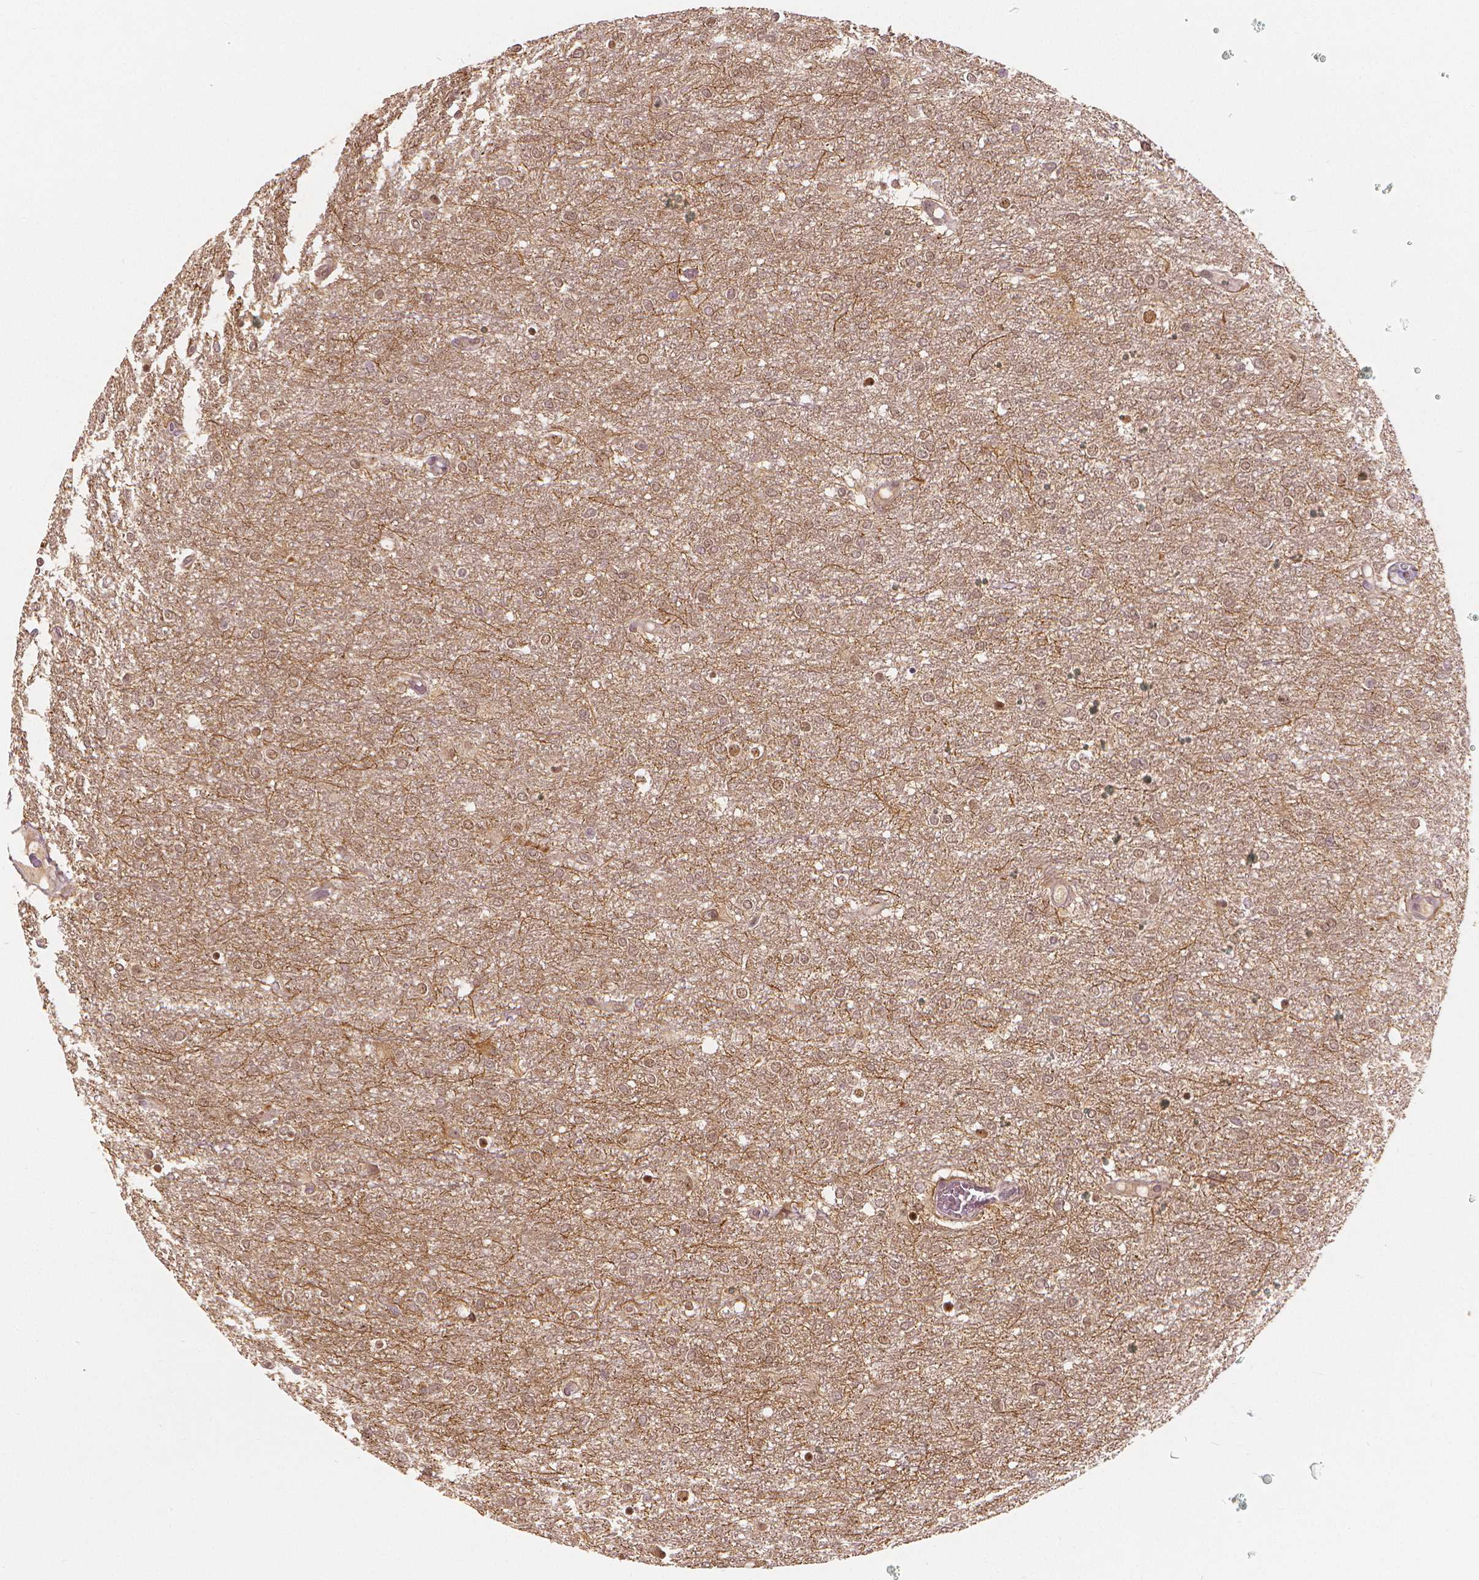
{"staining": {"intensity": "weak", "quantity": "<25%", "location": "nuclear"}, "tissue": "glioma", "cell_type": "Tumor cells", "image_type": "cancer", "snomed": [{"axis": "morphology", "description": "Glioma, malignant, High grade"}, {"axis": "topography", "description": "Brain"}], "caption": "High power microscopy photomicrograph of an immunohistochemistry (IHC) micrograph of malignant high-grade glioma, revealing no significant expression in tumor cells. (DAB immunohistochemistry visualized using brightfield microscopy, high magnification).", "gene": "NSD2", "patient": {"sex": "female", "age": 61}}